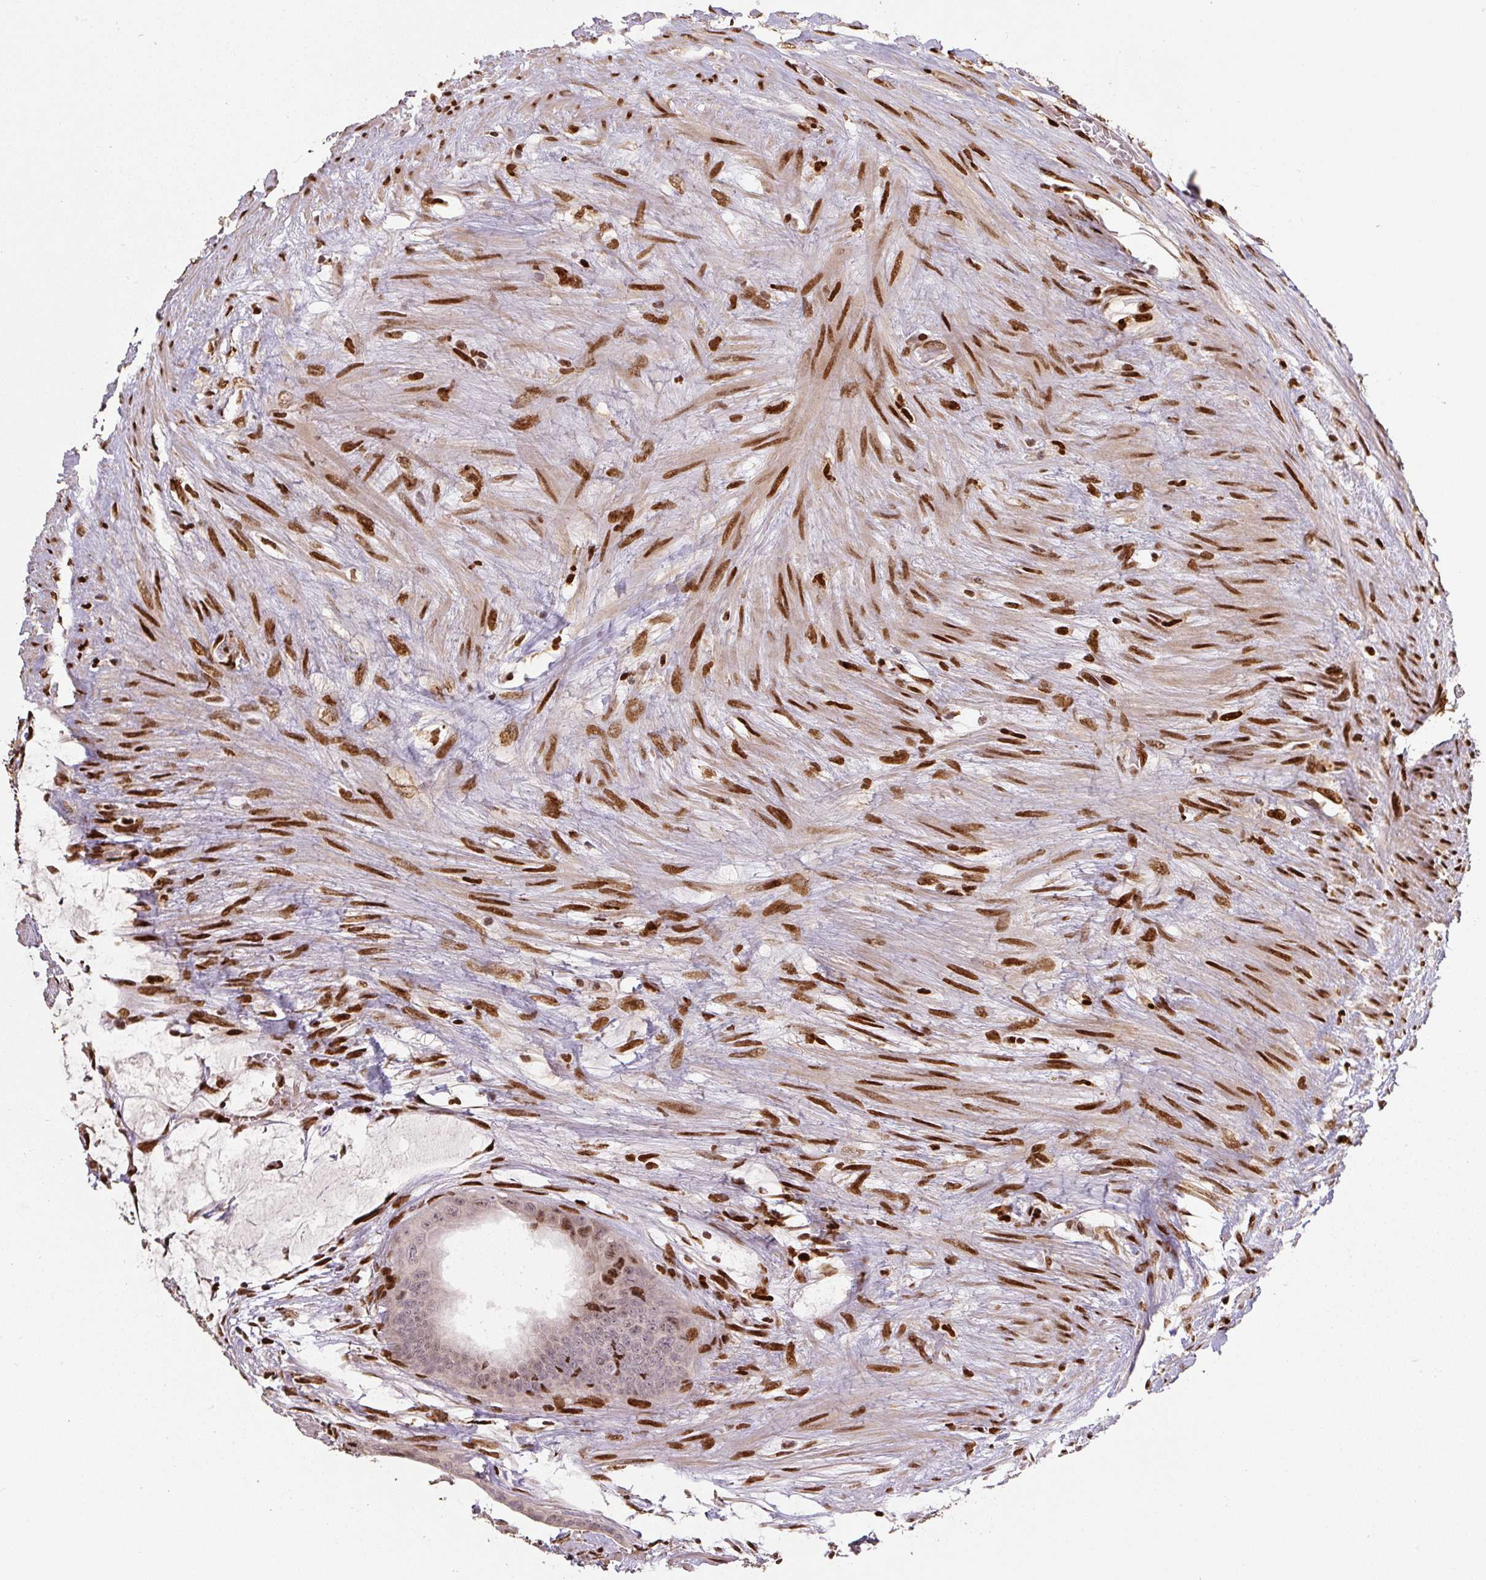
{"staining": {"intensity": "moderate", "quantity": "<25%", "location": "nuclear"}, "tissue": "colorectal cancer", "cell_type": "Tumor cells", "image_type": "cancer", "snomed": [{"axis": "morphology", "description": "Adenocarcinoma, NOS"}, {"axis": "topography", "description": "Rectum"}], "caption": "Adenocarcinoma (colorectal) stained for a protein (brown) shows moderate nuclear positive expression in approximately <25% of tumor cells.", "gene": "PYDC2", "patient": {"sex": "male", "age": 78}}